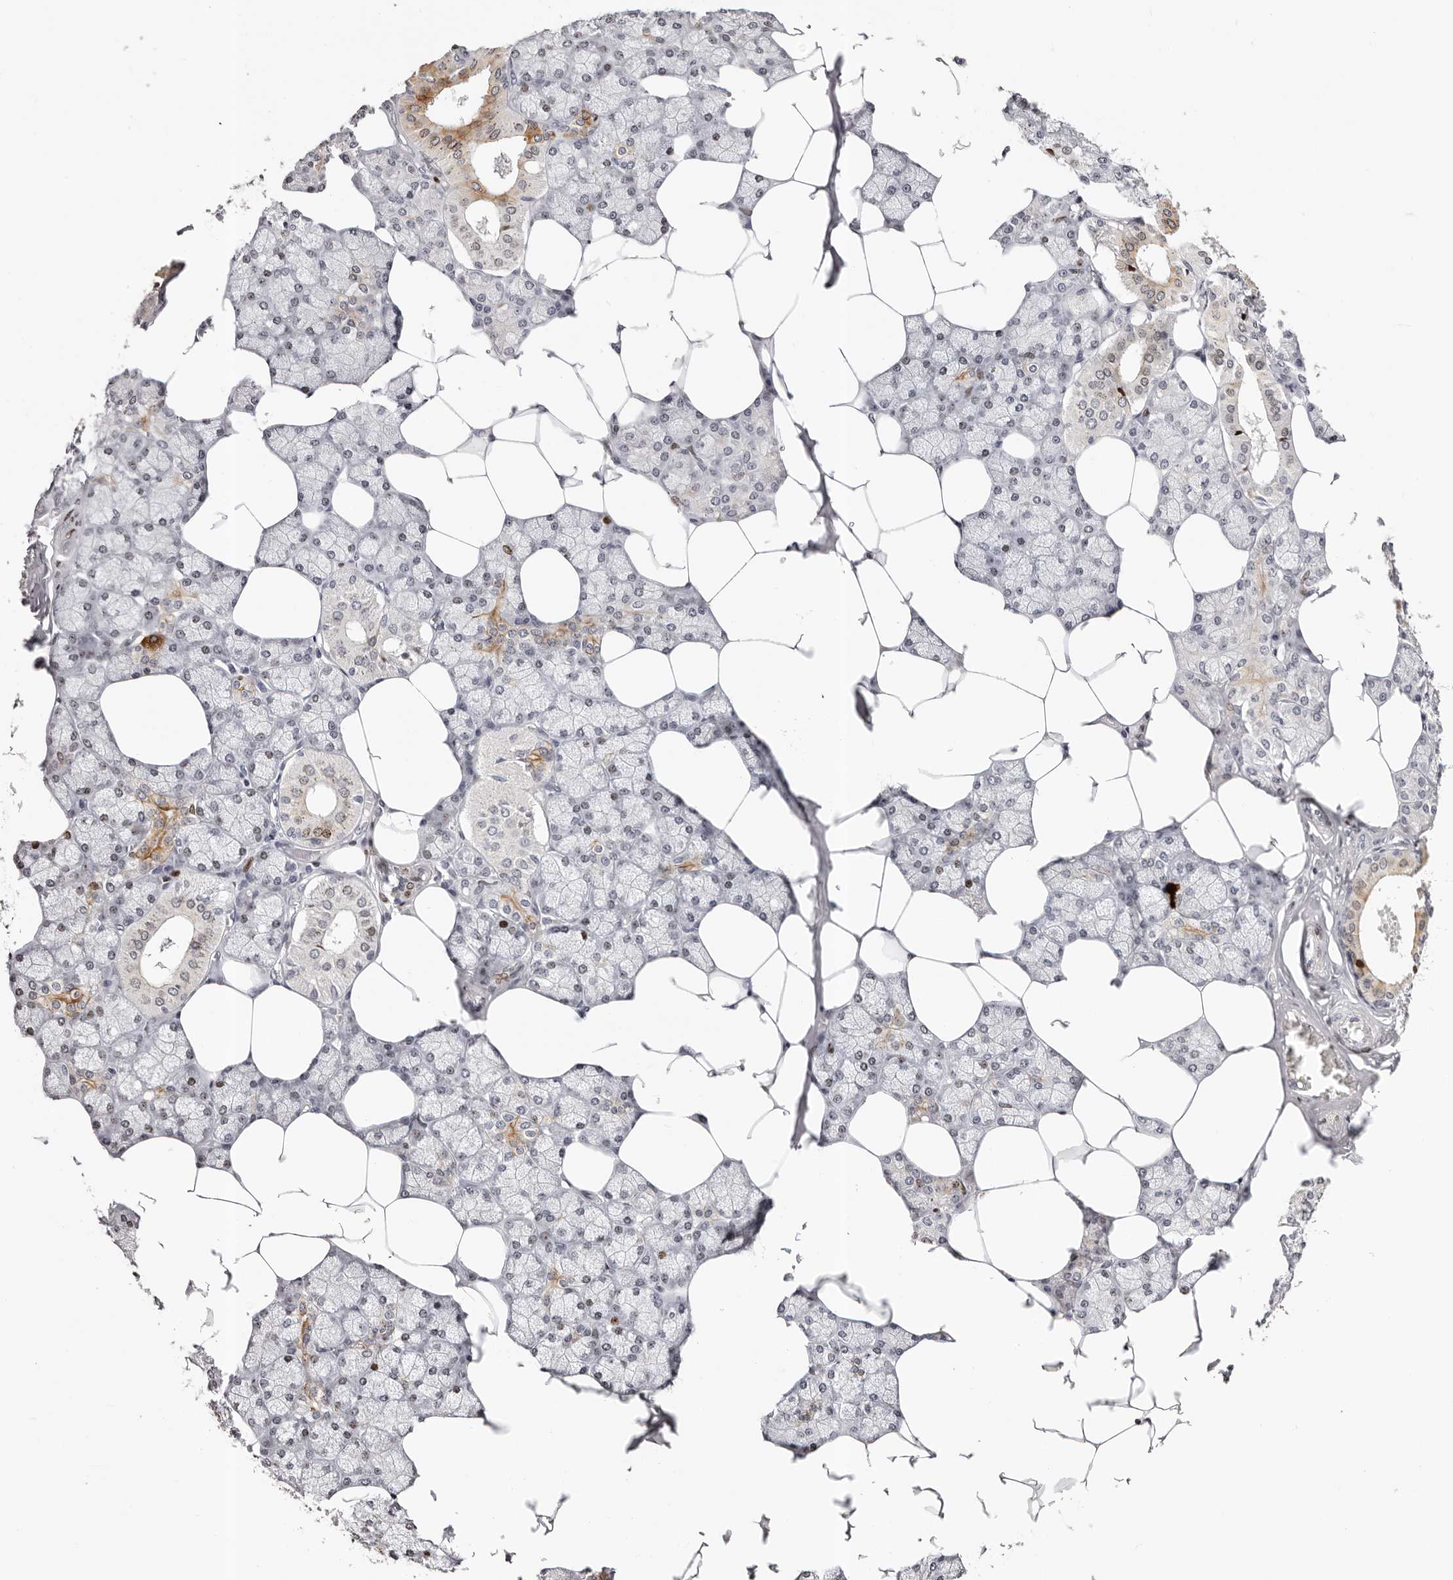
{"staining": {"intensity": "strong", "quantity": "25%-75%", "location": "cytoplasmic/membranous,nuclear"}, "tissue": "salivary gland", "cell_type": "Glandular cells", "image_type": "normal", "snomed": [{"axis": "morphology", "description": "Normal tissue, NOS"}, {"axis": "topography", "description": "Salivary gland"}], "caption": "Protein staining shows strong cytoplasmic/membranous,nuclear staining in approximately 25%-75% of glandular cells in unremarkable salivary gland. The protein of interest is stained brown, and the nuclei are stained in blue (DAB IHC with brightfield microscopy, high magnification).", "gene": "NUP153", "patient": {"sex": "male", "age": 62}}